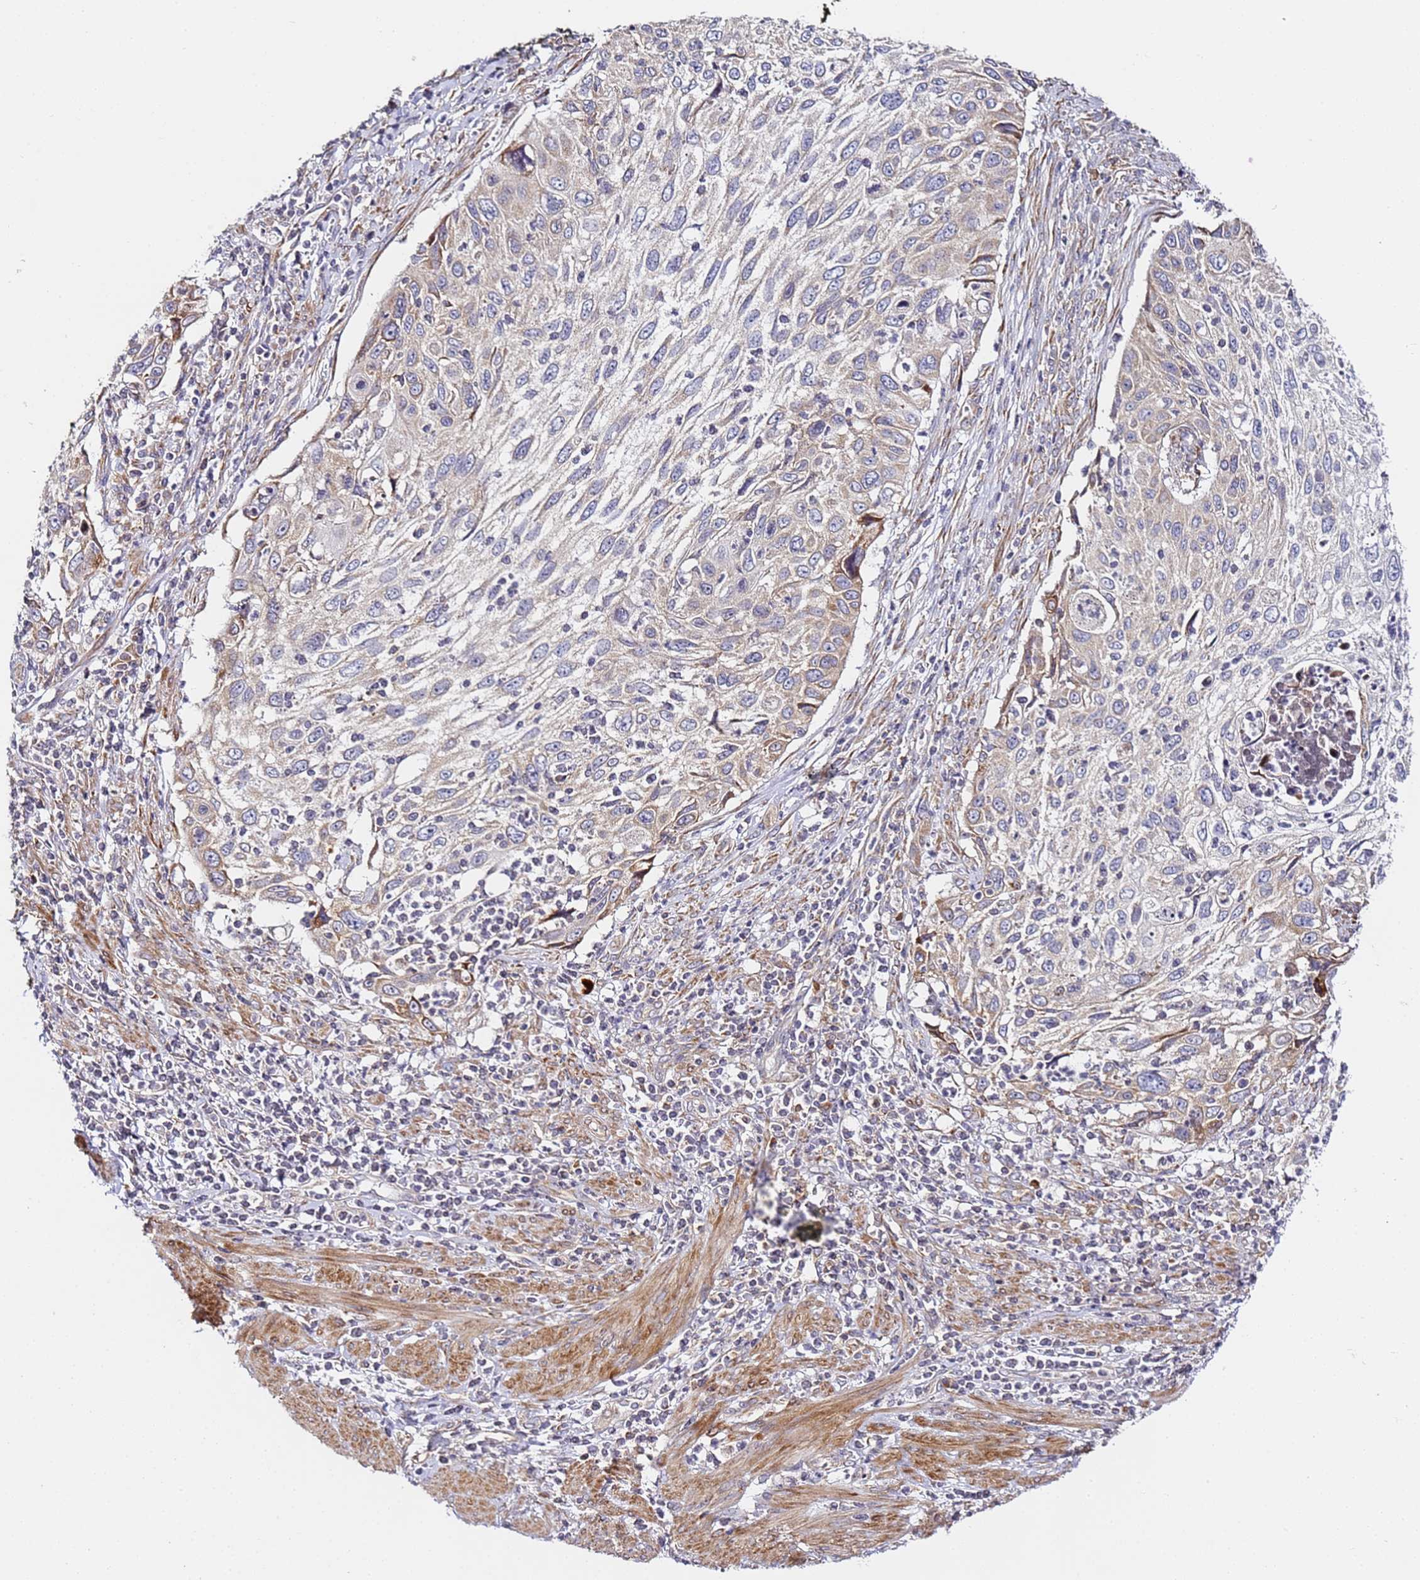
{"staining": {"intensity": "negative", "quantity": "none", "location": "none"}, "tissue": "cervical cancer", "cell_type": "Tumor cells", "image_type": "cancer", "snomed": [{"axis": "morphology", "description": "Squamous cell carcinoma, NOS"}, {"axis": "topography", "description": "Cervix"}], "caption": "Immunohistochemistry micrograph of neoplastic tissue: human cervical squamous cell carcinoma stained with DAB demonstrates no significant protein staining in tumor cells.", "gene": "RPL13A", "patient": {"sex": "female", "age": 70}}